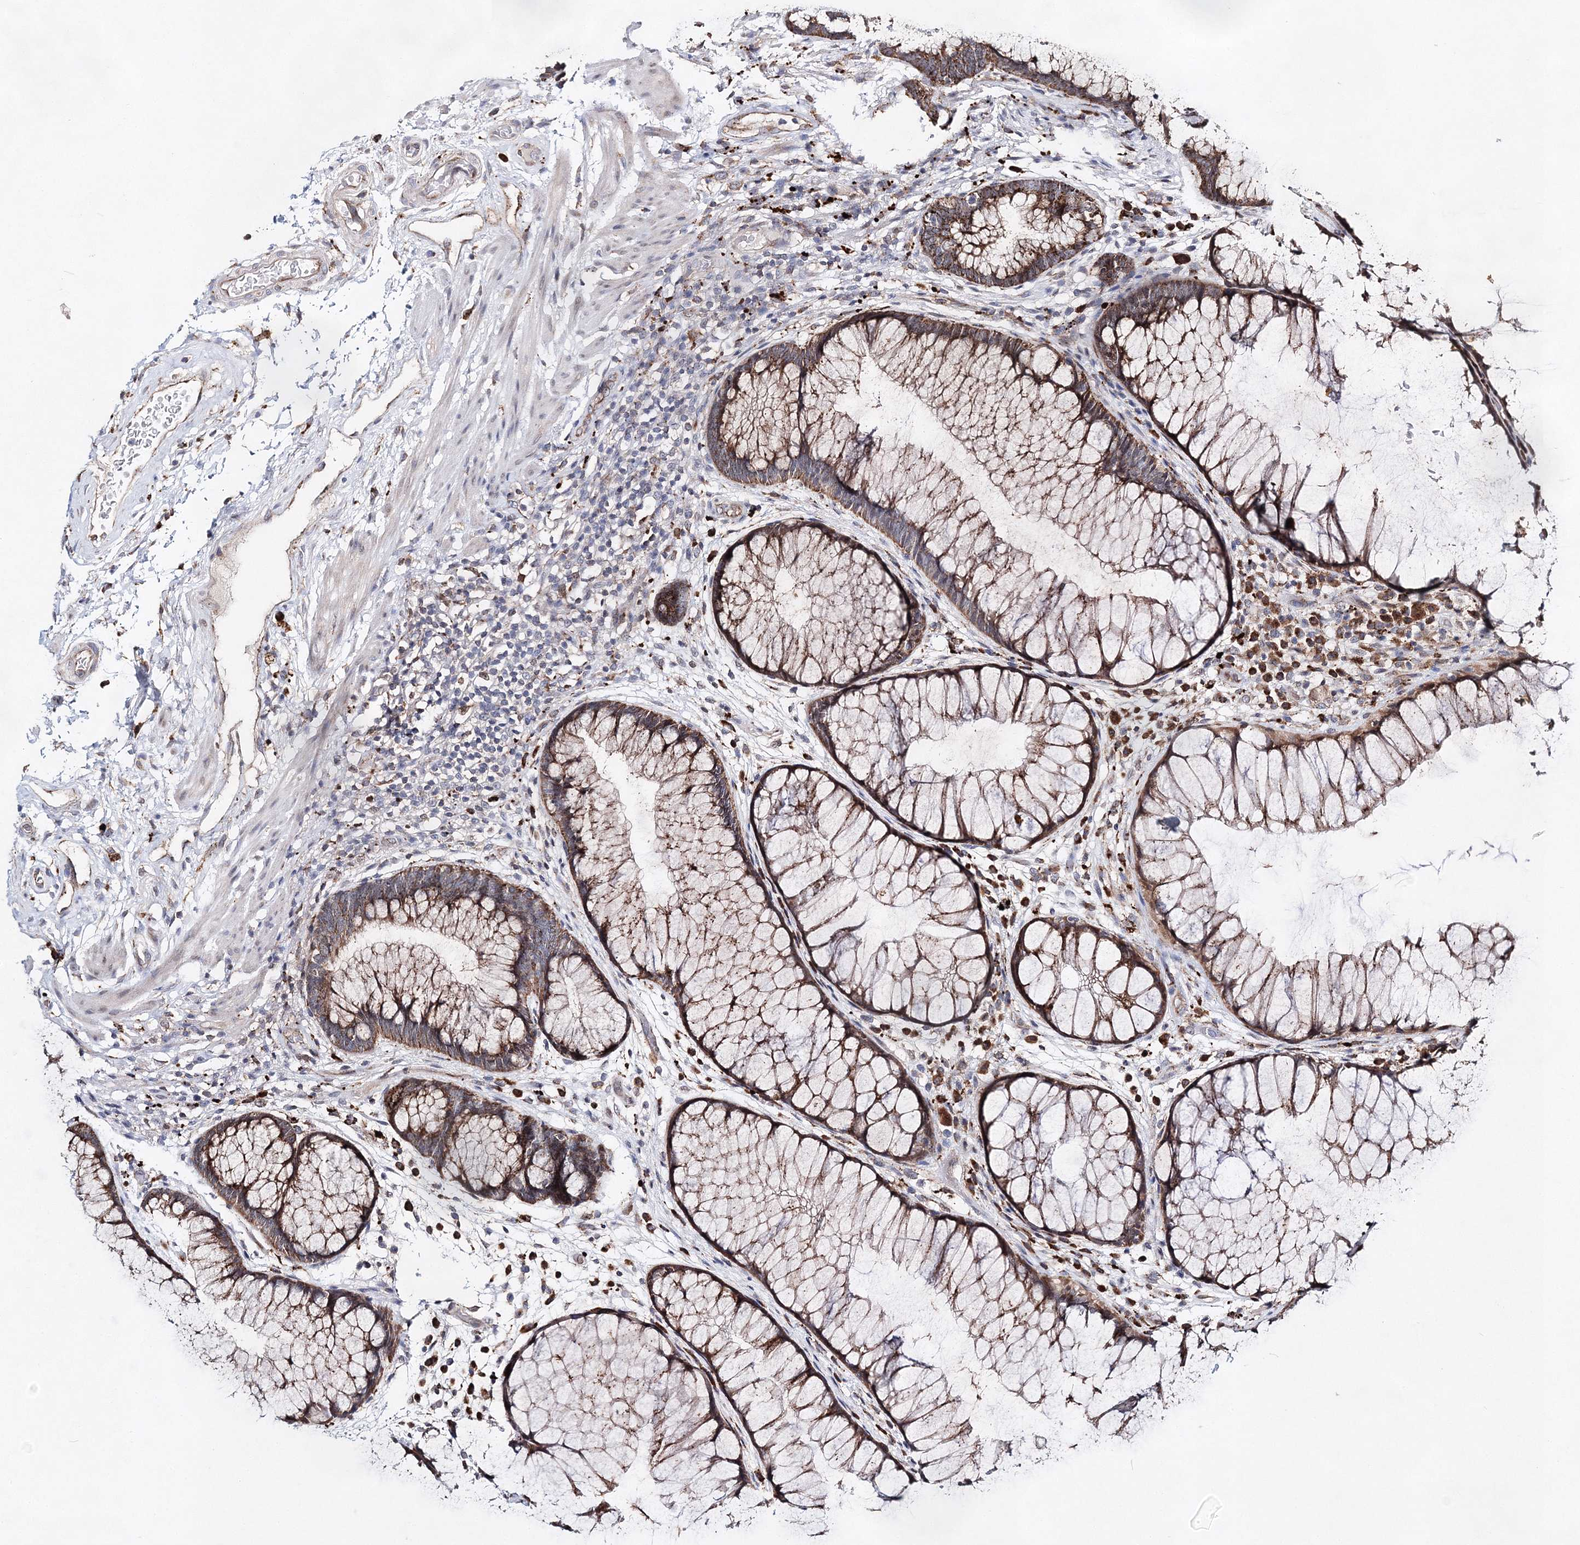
{"staining": {"intensity": "strong", "quantity": ">75%", "location": "cytoplasmic/membranous"}, "tissue": "rectum", "cell_type": "Glandular cells", "image_type": "normal", "snomed": [{"axis": "morphology", "description": "Normal tissue, NOS"}, {"axis": "topography", "description": "Rectum"}], "caption": "Immunohistochemical staining of unremarkable human rectum reveals strong cytoplasmic/membranous protein positivity in about >75% of glandular cells.", "gene": "C3orf38", "patient": {"sex": "male", "age": 51}}